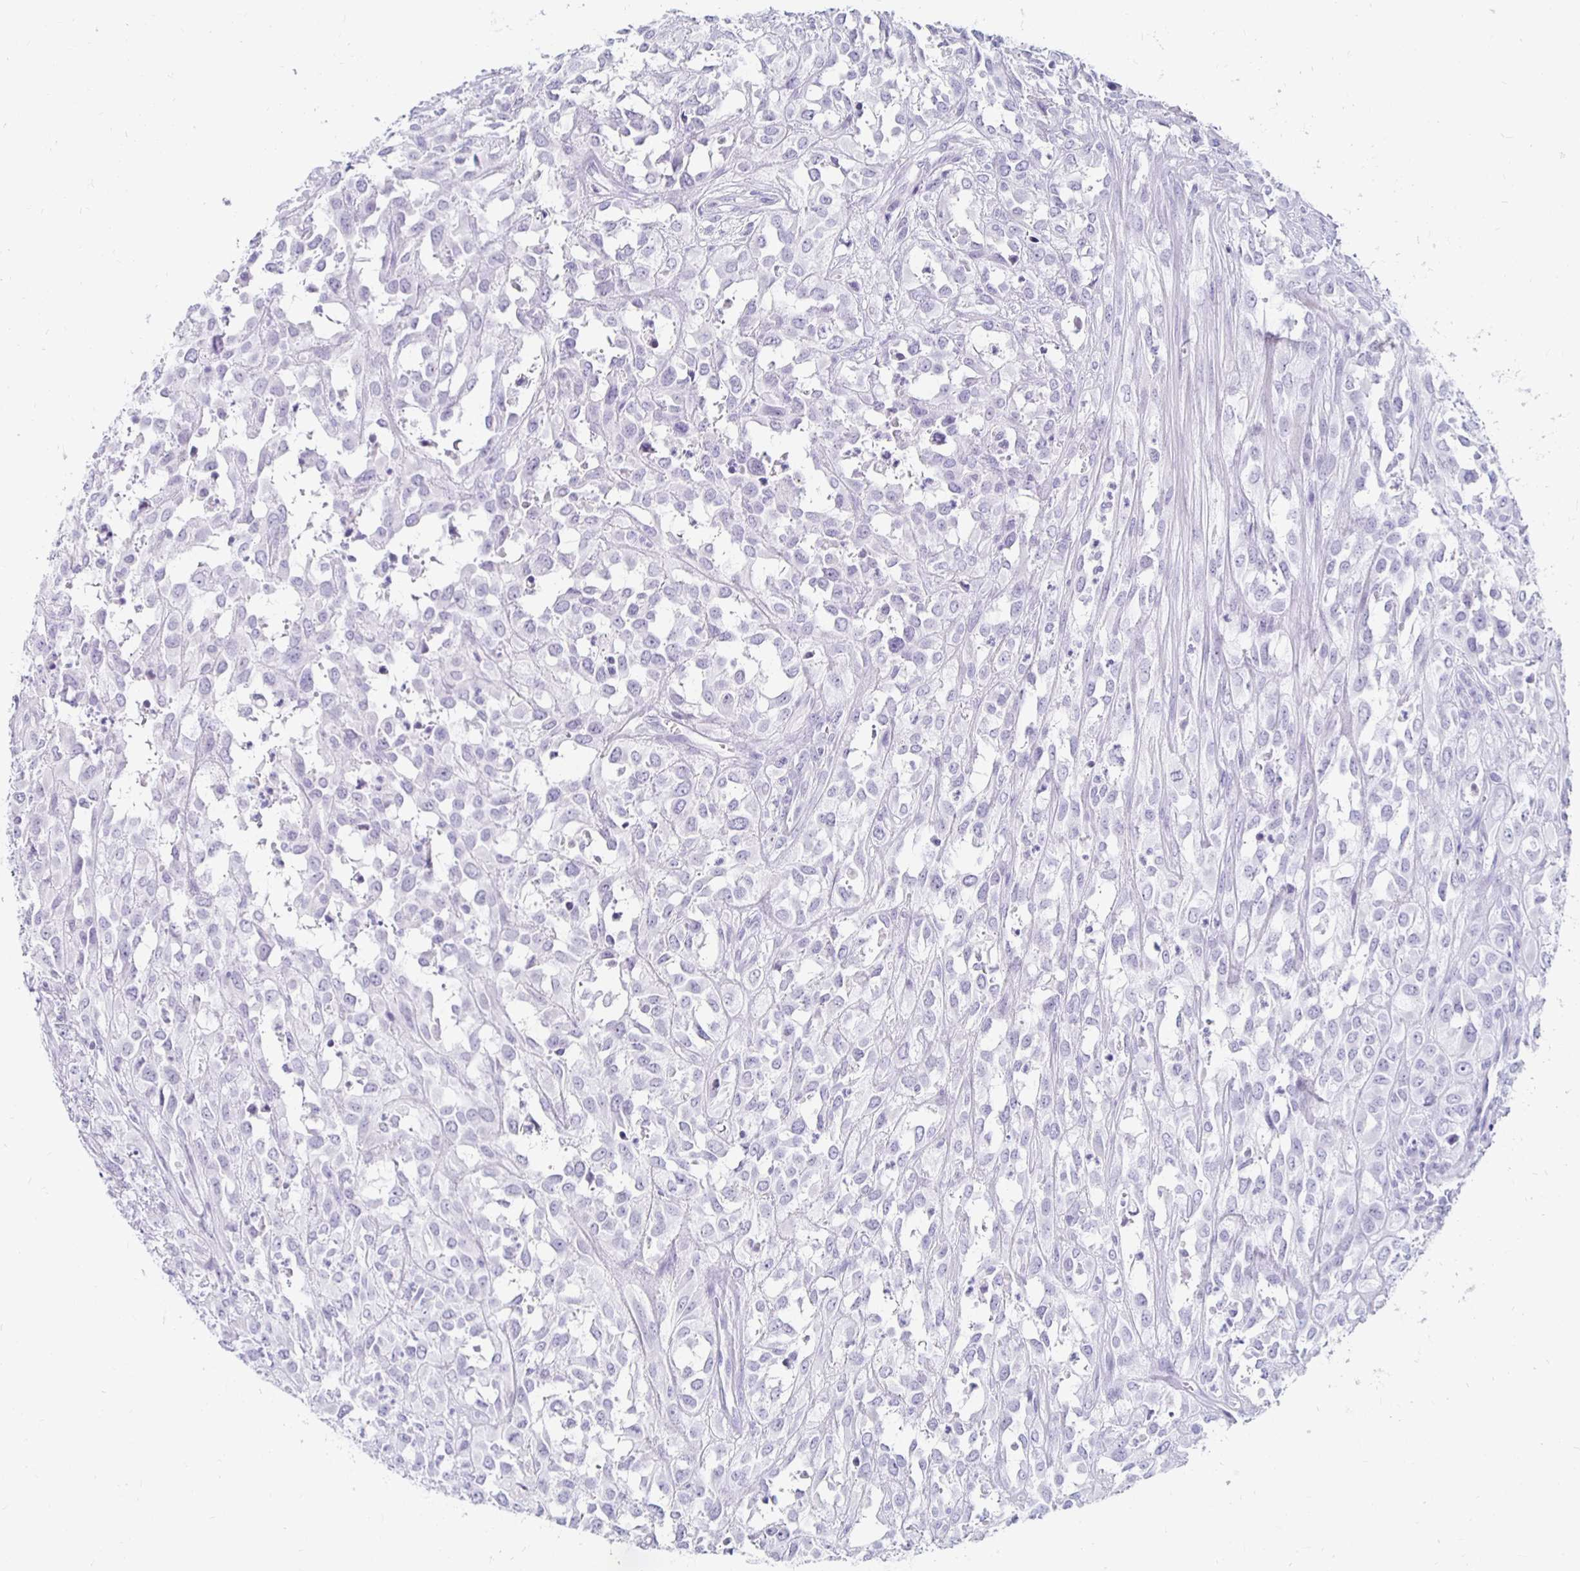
{"staining": {"intensity": "negative", "quantity": "none", "location": "none"}, "tissue": "urothelial cancer", "cell_type": "Tumor cells", "image_type": "cancer", "snomed": [{"axis": "morphology", "description": "Urothelial carcinoma, High grade"}, {"axis": "topography", "description": "Urinary bladder"}], "caption": "This is an immunohistochemistry (IHC) photomicrograph of urothelial cancer. There is no positivity in tumor cells.", "gene": "KCNQ2", "patient": {"sex": "male", "age": 67}}